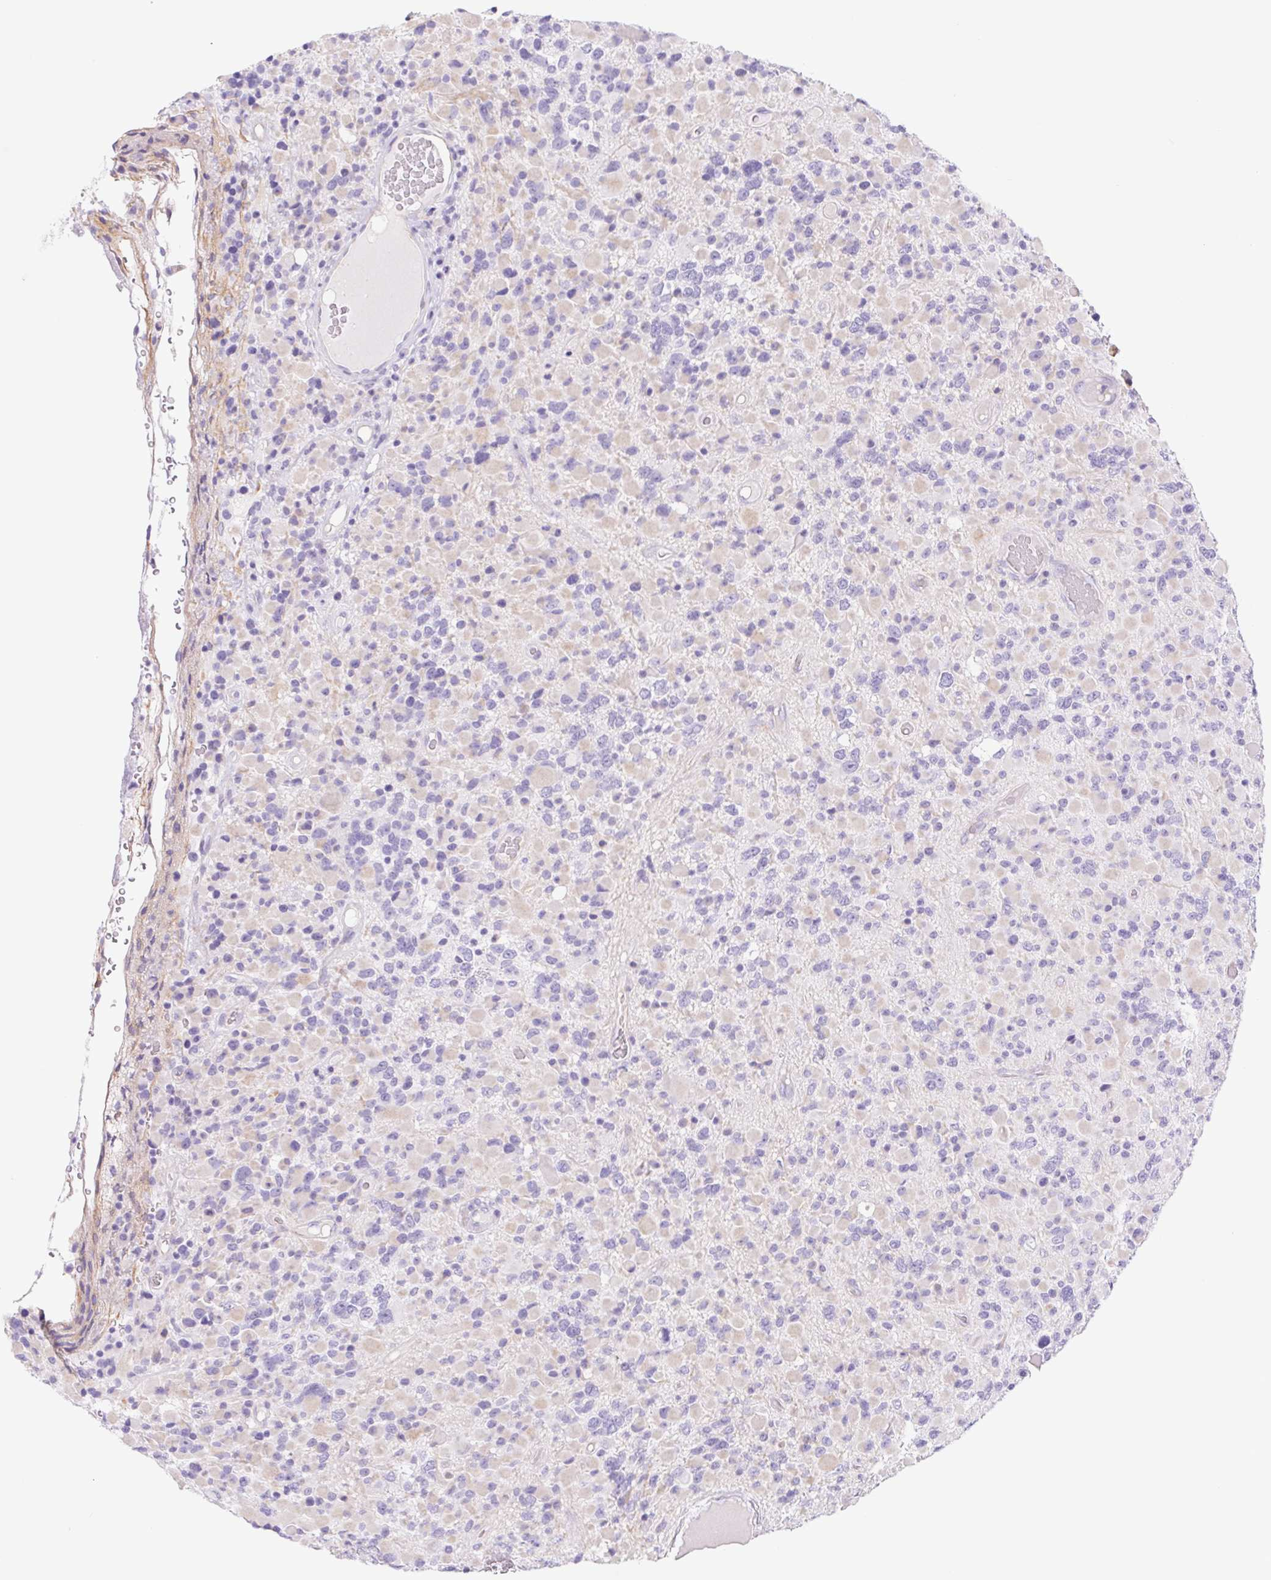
{"staining": {"intensity": "negative", "quantity": "none", "location": "none"}, "tissue": "glioma", "cell_type": "Tumor cells", "image_type": "cancer", "snomed": [{"axis": "morphology", "description": "Glioma, malignant, High grade"}, {"axis": "topography", "description": "Brain"}], "caption": "Protein analysis of malignant glioma (high-grade) exhibits no significant staining in tumor cells.", "gene": "CYP21A2", "patient": {"sex": "female", "age": 40}}